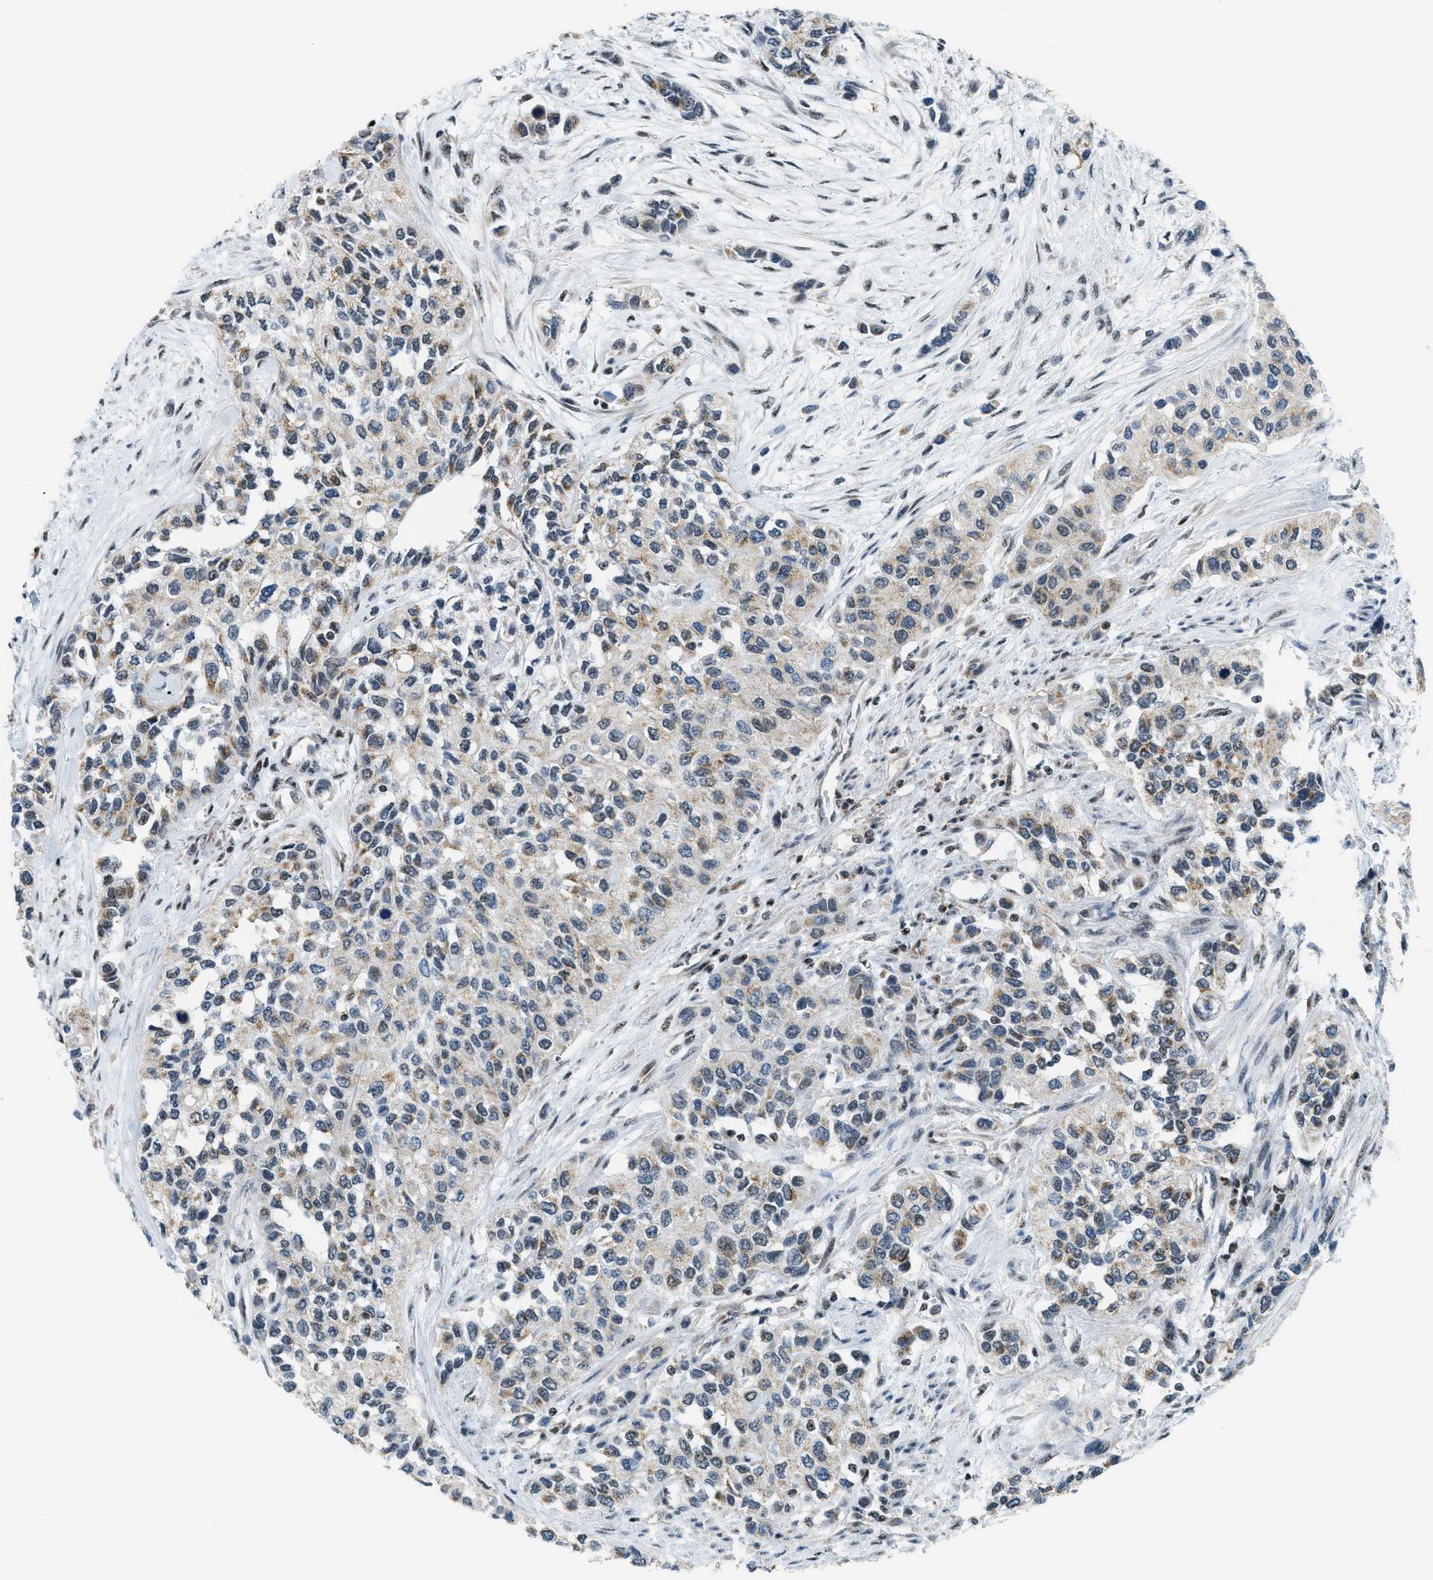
{"staining": {"intensity": "moderate", "quantity": "<25%", "location": "cytoplasmic/membranous,nuclear"}, "tissue": "urothelial cancer", "cell_type": "Tumor cells", "image_type": "cancer", "snomed": [{"axis": "morphology", "description": "Urothelial carcinoma, High grade"}, {"axis": "topography", "description": "Urinary bladder"}], "caption": "Immunohistochemical staining of high-grade urothelial carcinoma displays low levels of moderate cytoplasmic/membranous and nuclear protein expression in approximately <25% of tumor cells.", "gene": "SP100", "patient": {"sex": "female", "age": 56}}